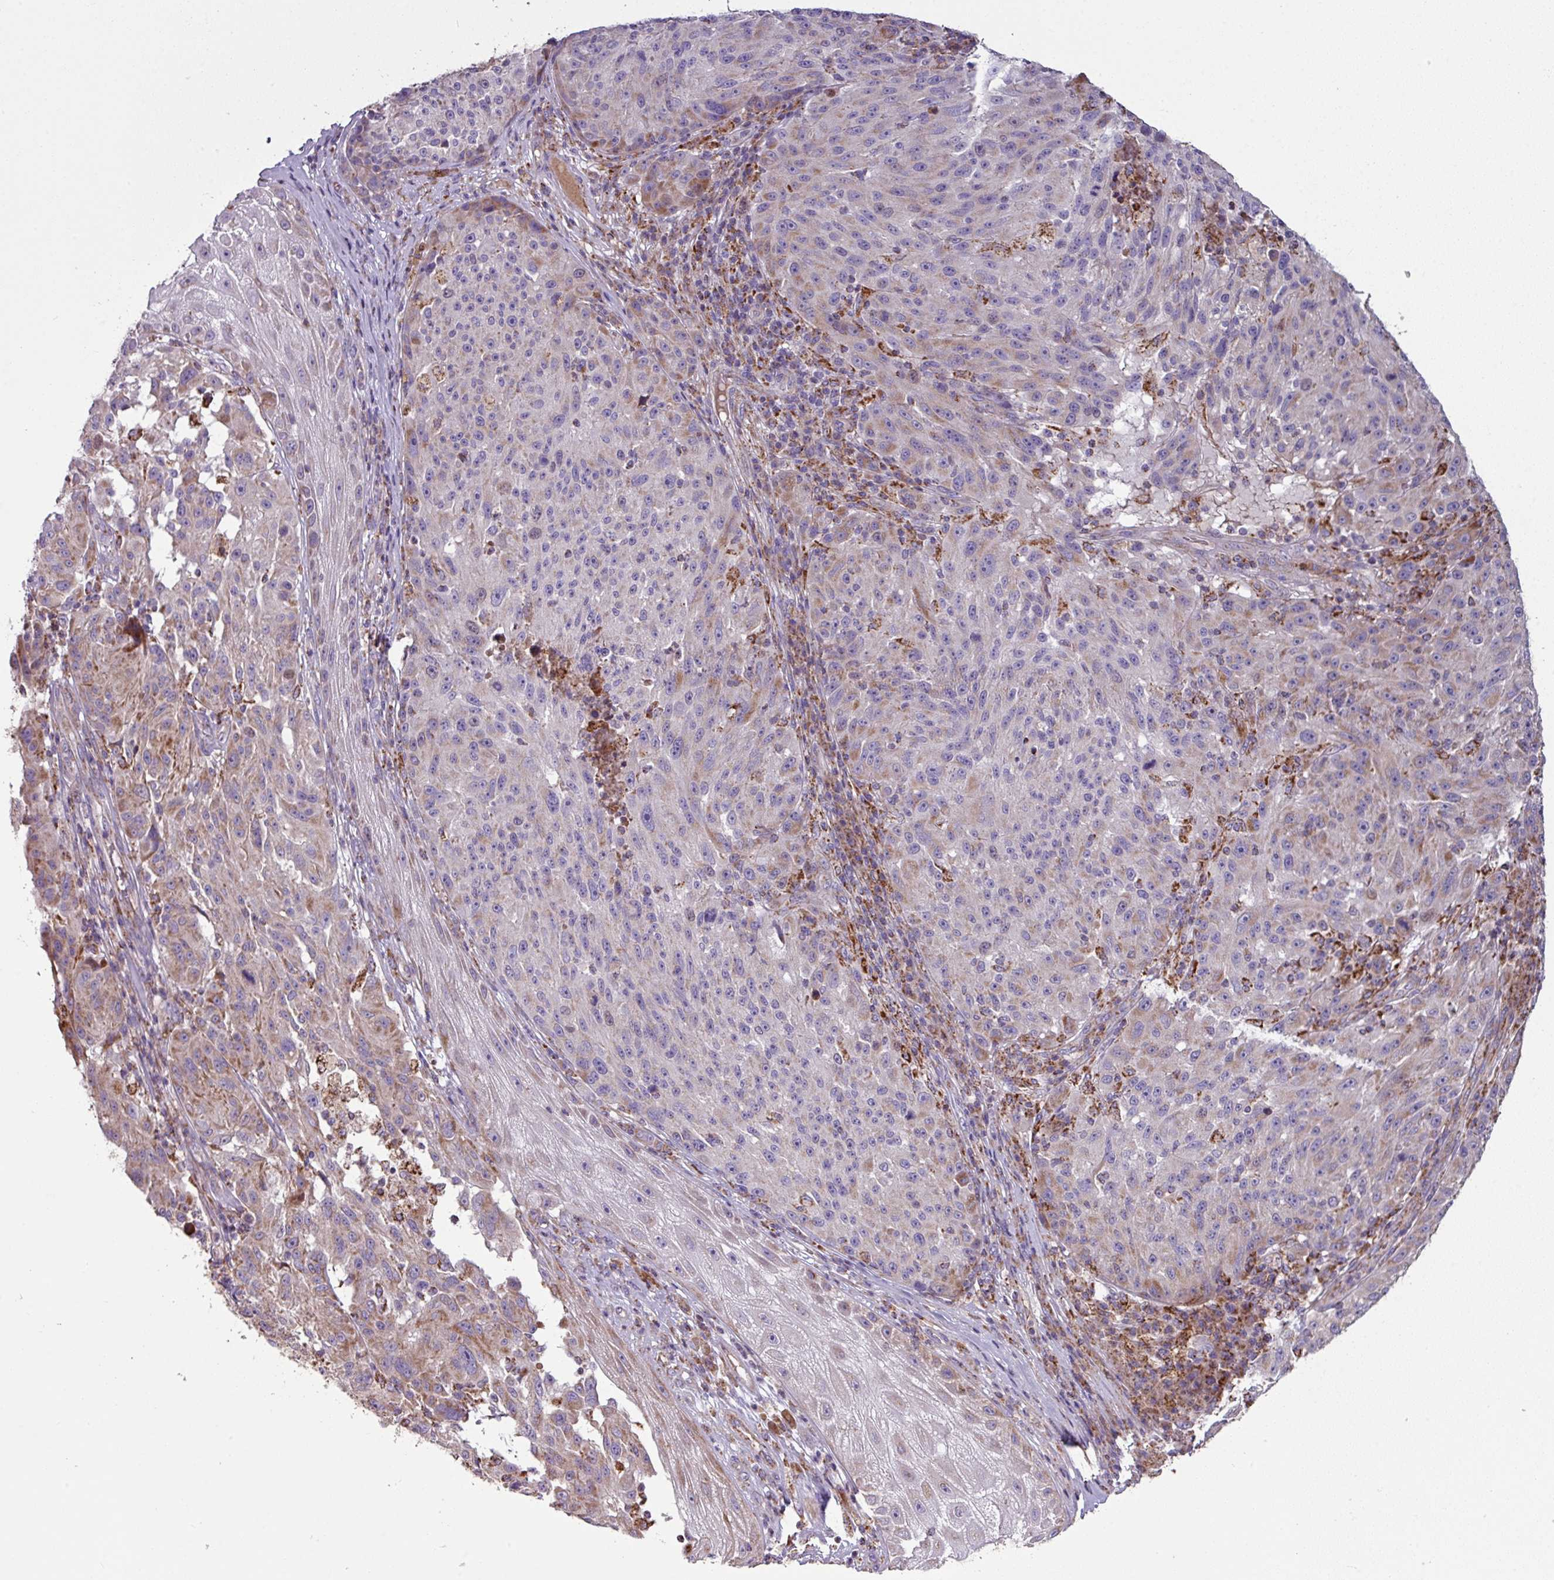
{"staining": {"intensity": "moderate", "quantity": "<25%", "location": "cytoplasmic/membranous"}, "tissue": "melanoma", "cell_type": "Tumor cells", "image_type": "cancer", "snomed": [{"axis": "morphology", "description": "Malignant melanoma, NOS"}, {"axis": "topography", "description": "Skin"}], "caption": "The histopathology image reveals immunohistochemical staining of malignant melanoma. There is moderate cytoplasmic/membranous staining is present in approximately <25% of tumor cells. Nuclei are stained in blue.", "gene": "SQOR", "patient": {"sex": "male", "age": 53}}